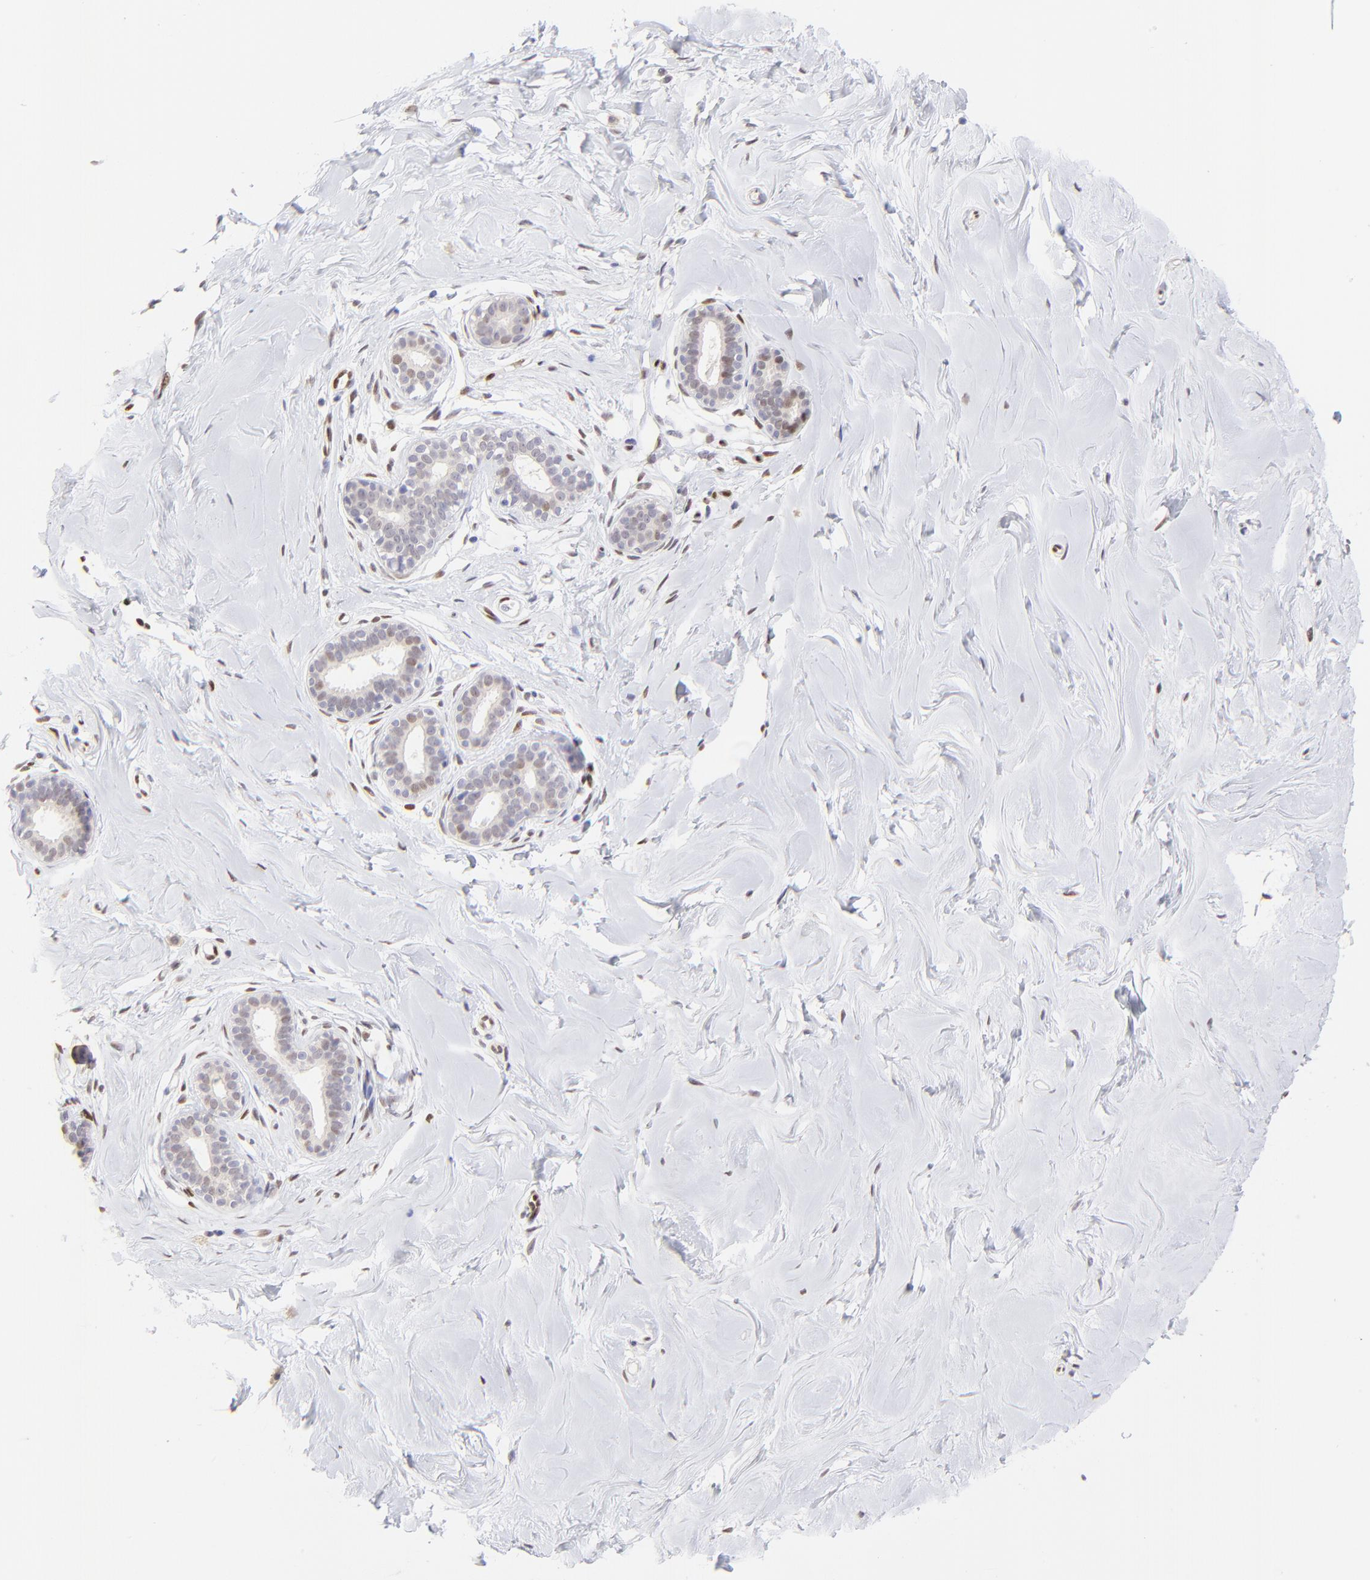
{"staining": {"intensity": "negative", "quantity": "none", "location": "none"}, "tissue": "breast", "cell_type": "Adipocytes", "image_type": "normal", "snomed": [{"axis": "morphology", "description": "Normal tissue, NOS"}, {"axis": "topography", "description": "Breast"}], "caption": "DAB immunohistochemical staining of normal breast demonstrates no significant staining in adipocytes. (IHC, brightfield microscopy, high magnification).", "gene": "KLF4", "patient": {"sex": "female", "age": 23}}